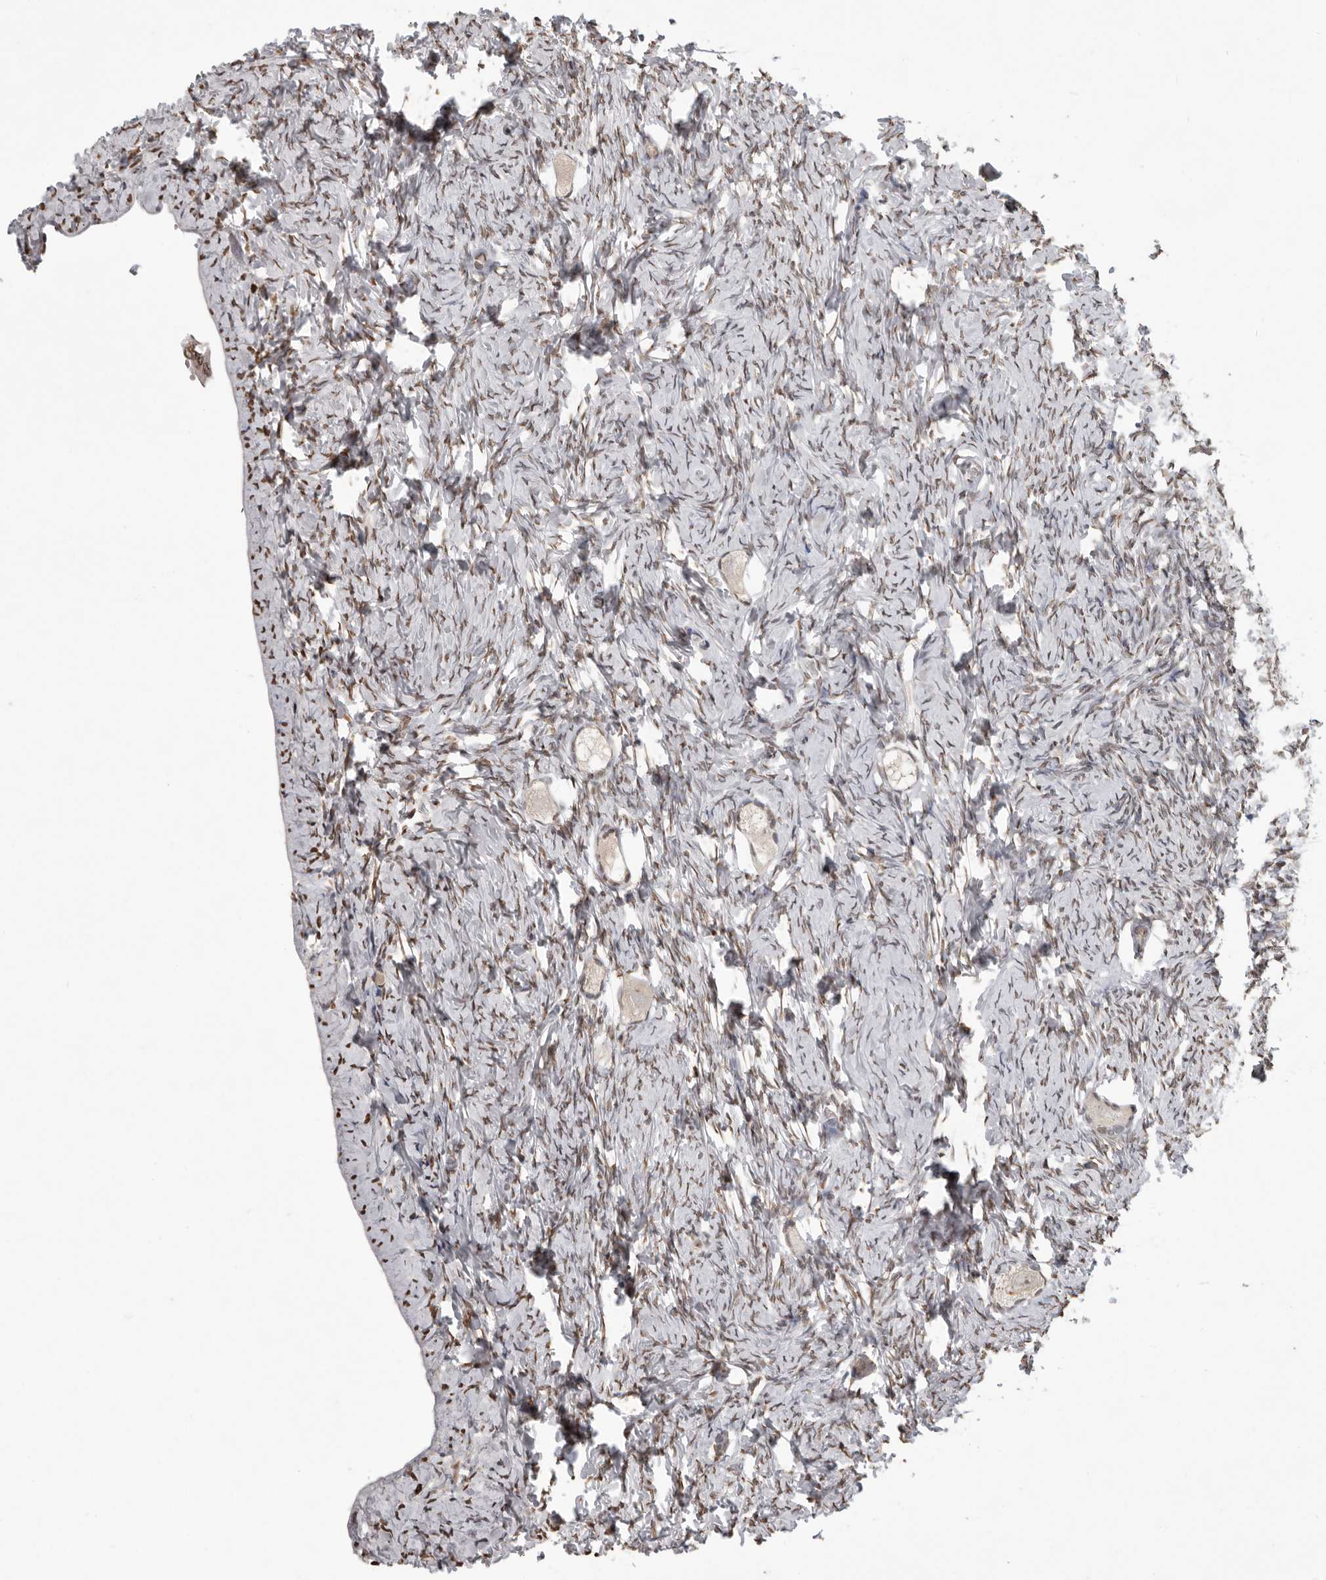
{"staining": {"intensity": "weak", "quantity": "<25%", "location": "cytoplasmic/membranous,nuclear"}, "tissue": "ovary", "cell_type": "Follicle cells", "image_type": "normal", "snomed": [{"axis": "morphology", "description": "Normal tissue, NOS"}, {"axis": "topography", "description": "Ovary"}], "caption": "Immunohistochemical staining of benign ovary shows no significant staining in follicle cells. (DAB (3,3'-diaminobenzidine) IHC visualized using brightfield microscopy, high magnification).", "gene": "WDR45", "patient": {"sex": "female", "age": 27}}